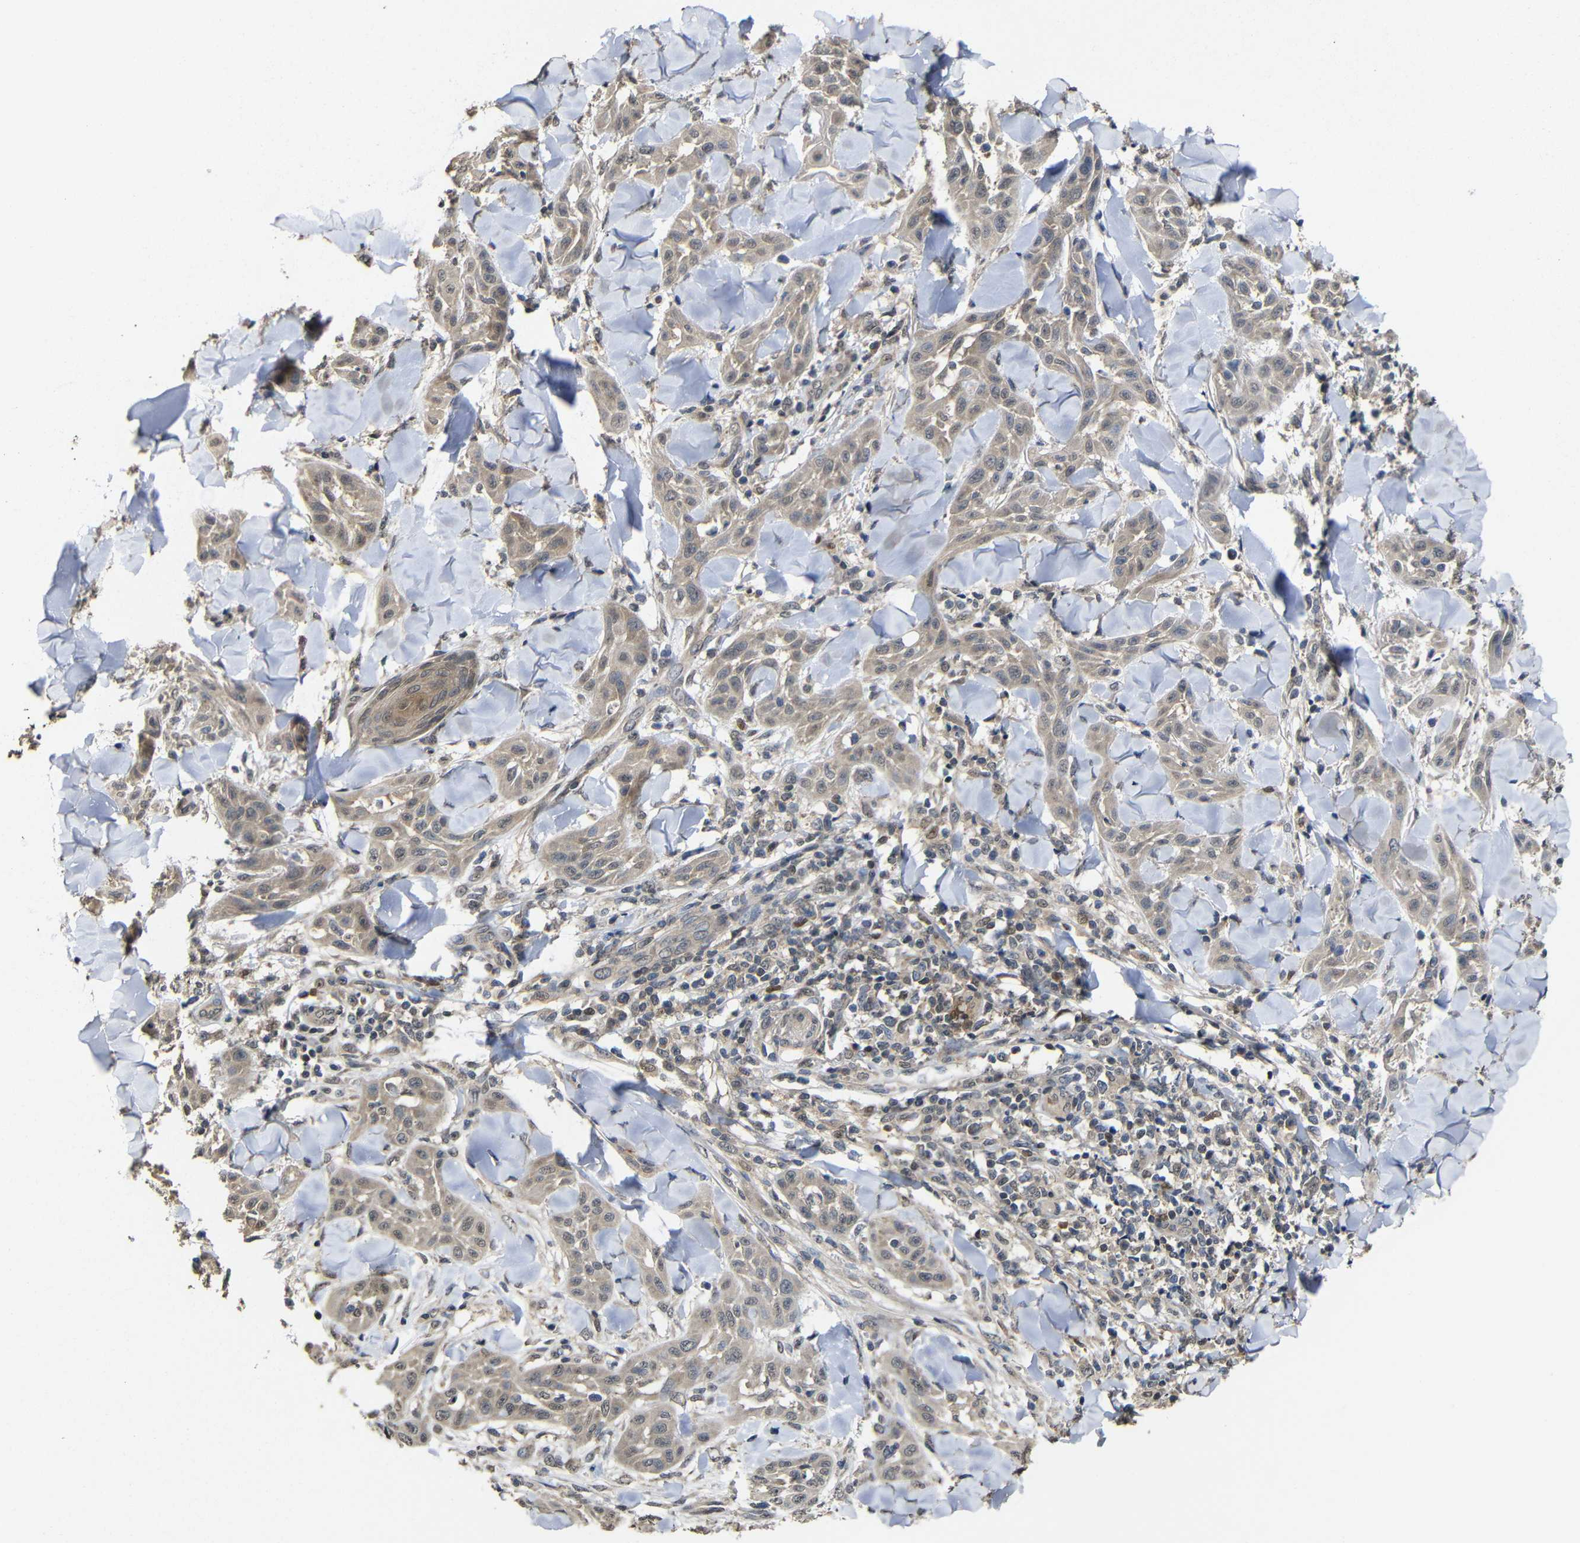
{"staining": {"intensity": "weak", "quantity": ">75%", "location": "cytoplasmic/membranous"}, "tissue": "skin cancer", "cell_type": "Tumor cells", "image_type": "cancer", "snomed": [{"axis": "morphology", "description": "Squamous cell carcinoma, NOS"}, {"axis": "topography", "description": "Skin"}], "caption": "Skin squamous cell carcinoma stained with DAB IHC shows low levels of weak cytoplasmic/membranous staining in approximately >75% of tumor cells.", "gene": "ATG12", "patient": {"sex": "male", "age": 24}}